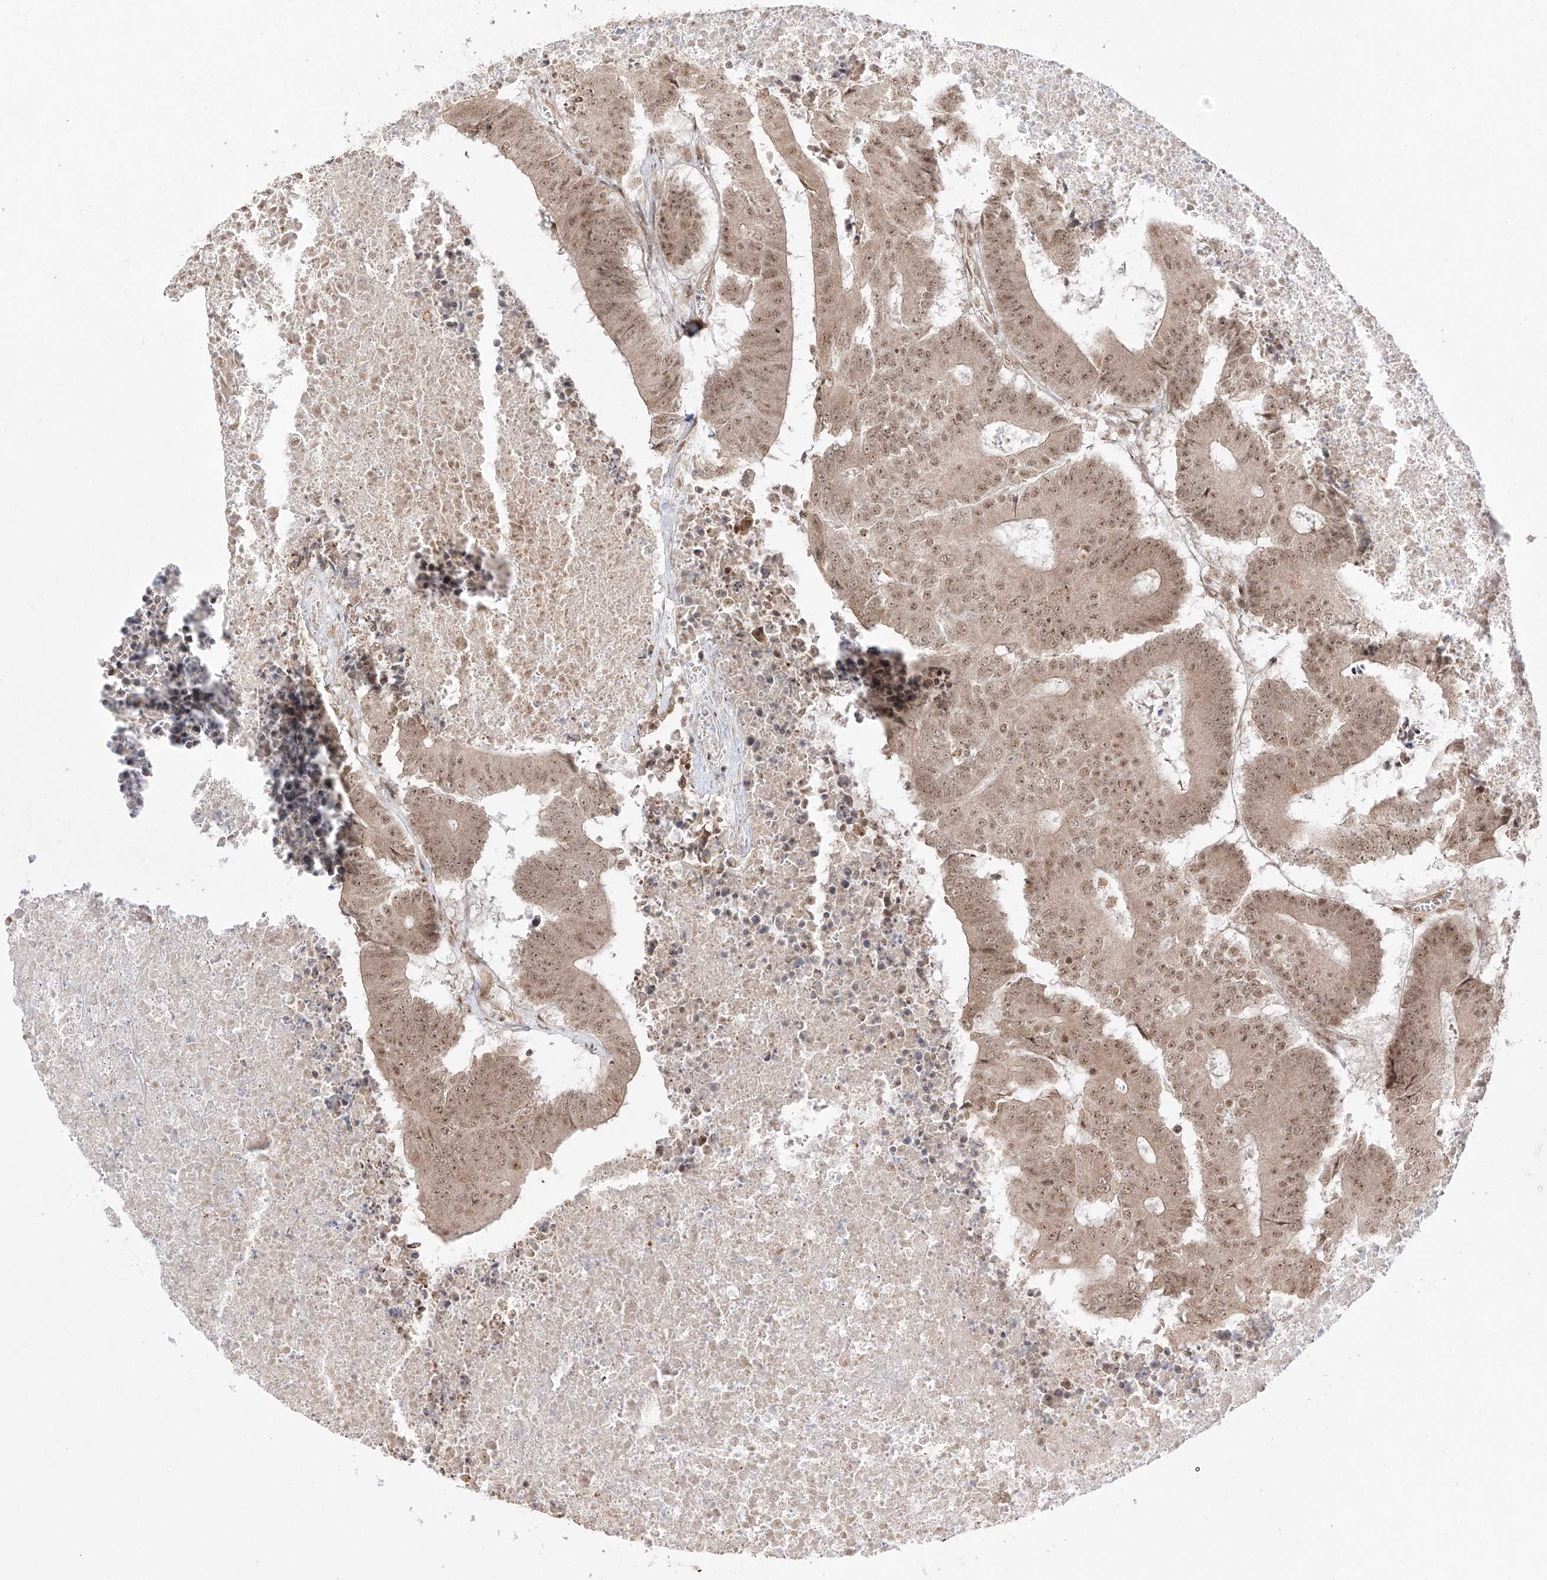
{"staining": {"intensity": "moderate", "quantity": ">75%", "location": "nuclear"}, "tissue": "colorectal cancer", "cell_type": "Tumor cells", "image_type": "cancer", "snomed": [{"axis": "morphology", "description": "Adenocarcinoma, NOS"}, {"axis": "topography", "description": "Colon"}], "caption": "The immunohistochemical stain shows moderate nuclear expression in tumor cells of adenocarcinoma (colorectal) tissue.", "gene": "SNRNP27", "patient": {"sex": "male", "age": 87}}